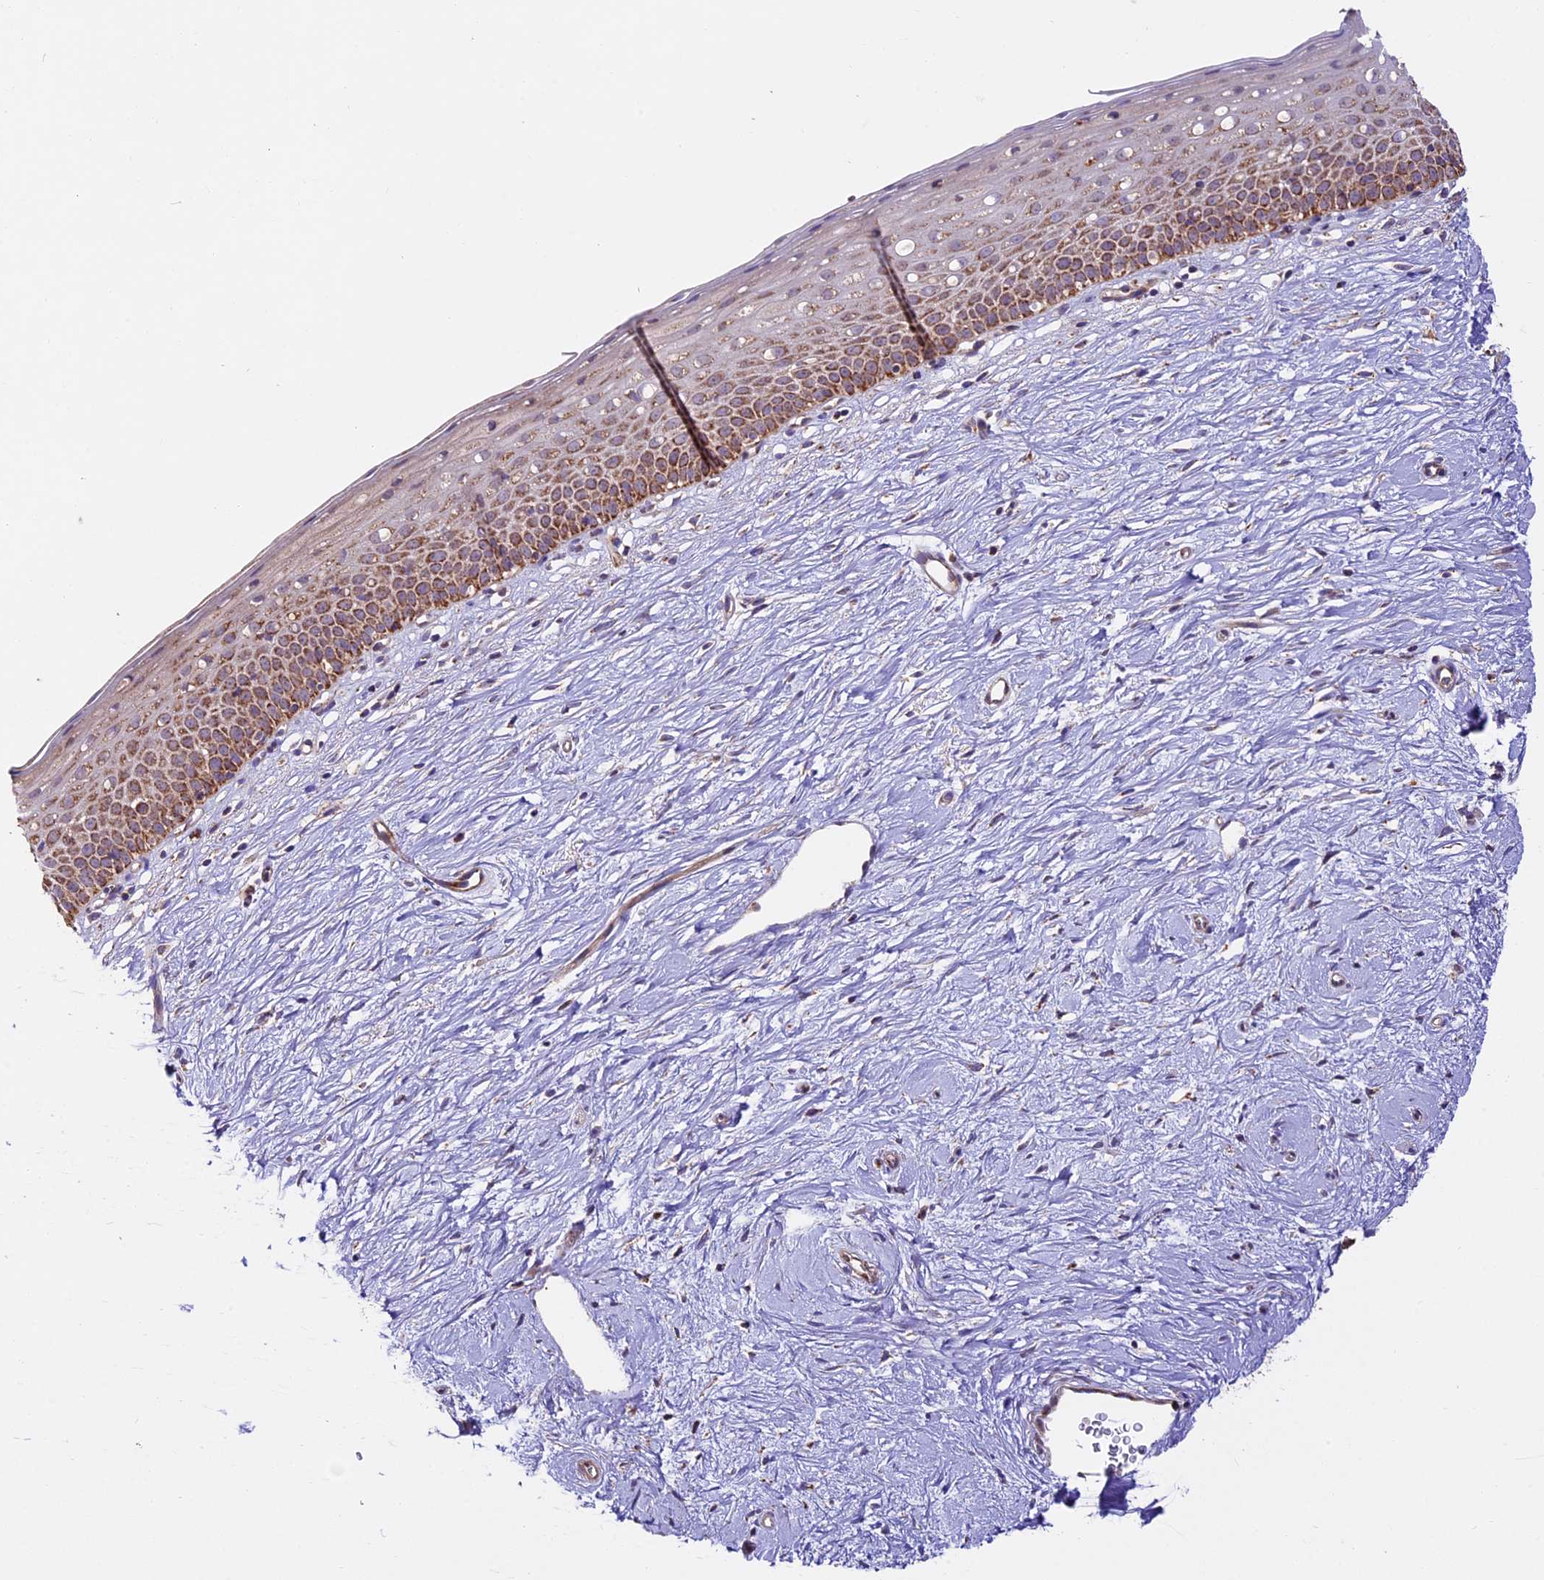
{"staining": {"intensity": "moderate", "quantity": ">75%", "location": "cytoplasmic/membranous"}, "tissue": "cervix", "cell_type": "Glandular cells", "image_type": "normal", "snomed": [{"axis": "morphology", "description": "Normal tissue, NOS"}, {"axis": "topography", "description": "Cervix"}], "caption": "Cervix was stained to show a protein in brown. There is medium levels of moderate cytoplasmic/membranous positivity in approximately >75% of glandular cells. Nuclei are stained in blue.", "gene": "NDUFA8", "patient": {"sex": "female", "age": 57}}